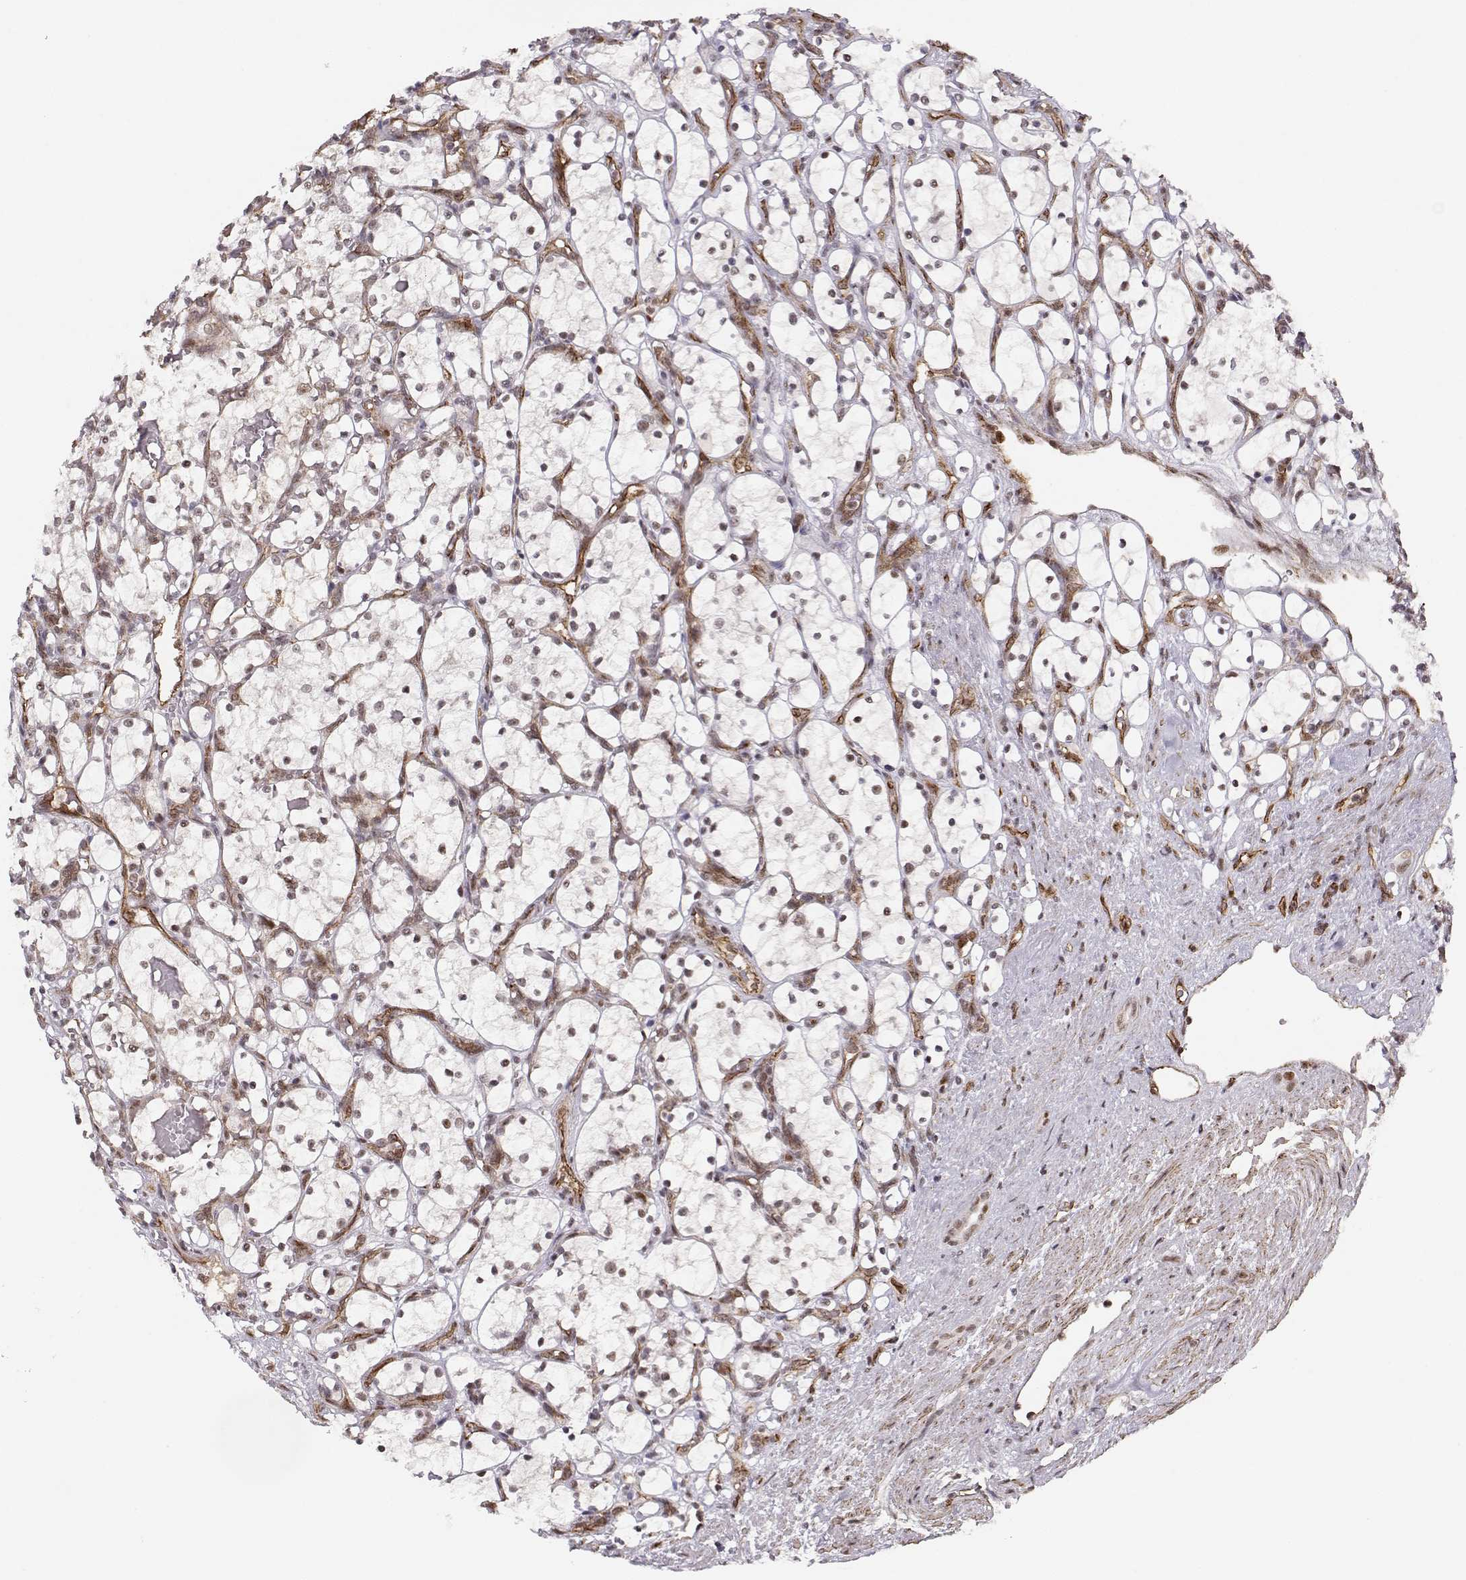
{"staining": {"intensity": "negative", "quantity": "none", "location": "none"}, "tissue": "renal cancer", "cell_type": "Tumor cells", "image_type": "cancer", "snomed": [{"axis": "morphology", "description": "Adenocarcinoma, NOS"}, {"axis": "topography", "description": "Kidney"}], "caption": "Immunohistochemical staining of adenocarcinoma (renal) demonstrates no significant expression in tumor cells.", "gene": "CIR1", "patient": {"sex": "female", "age": 69}}